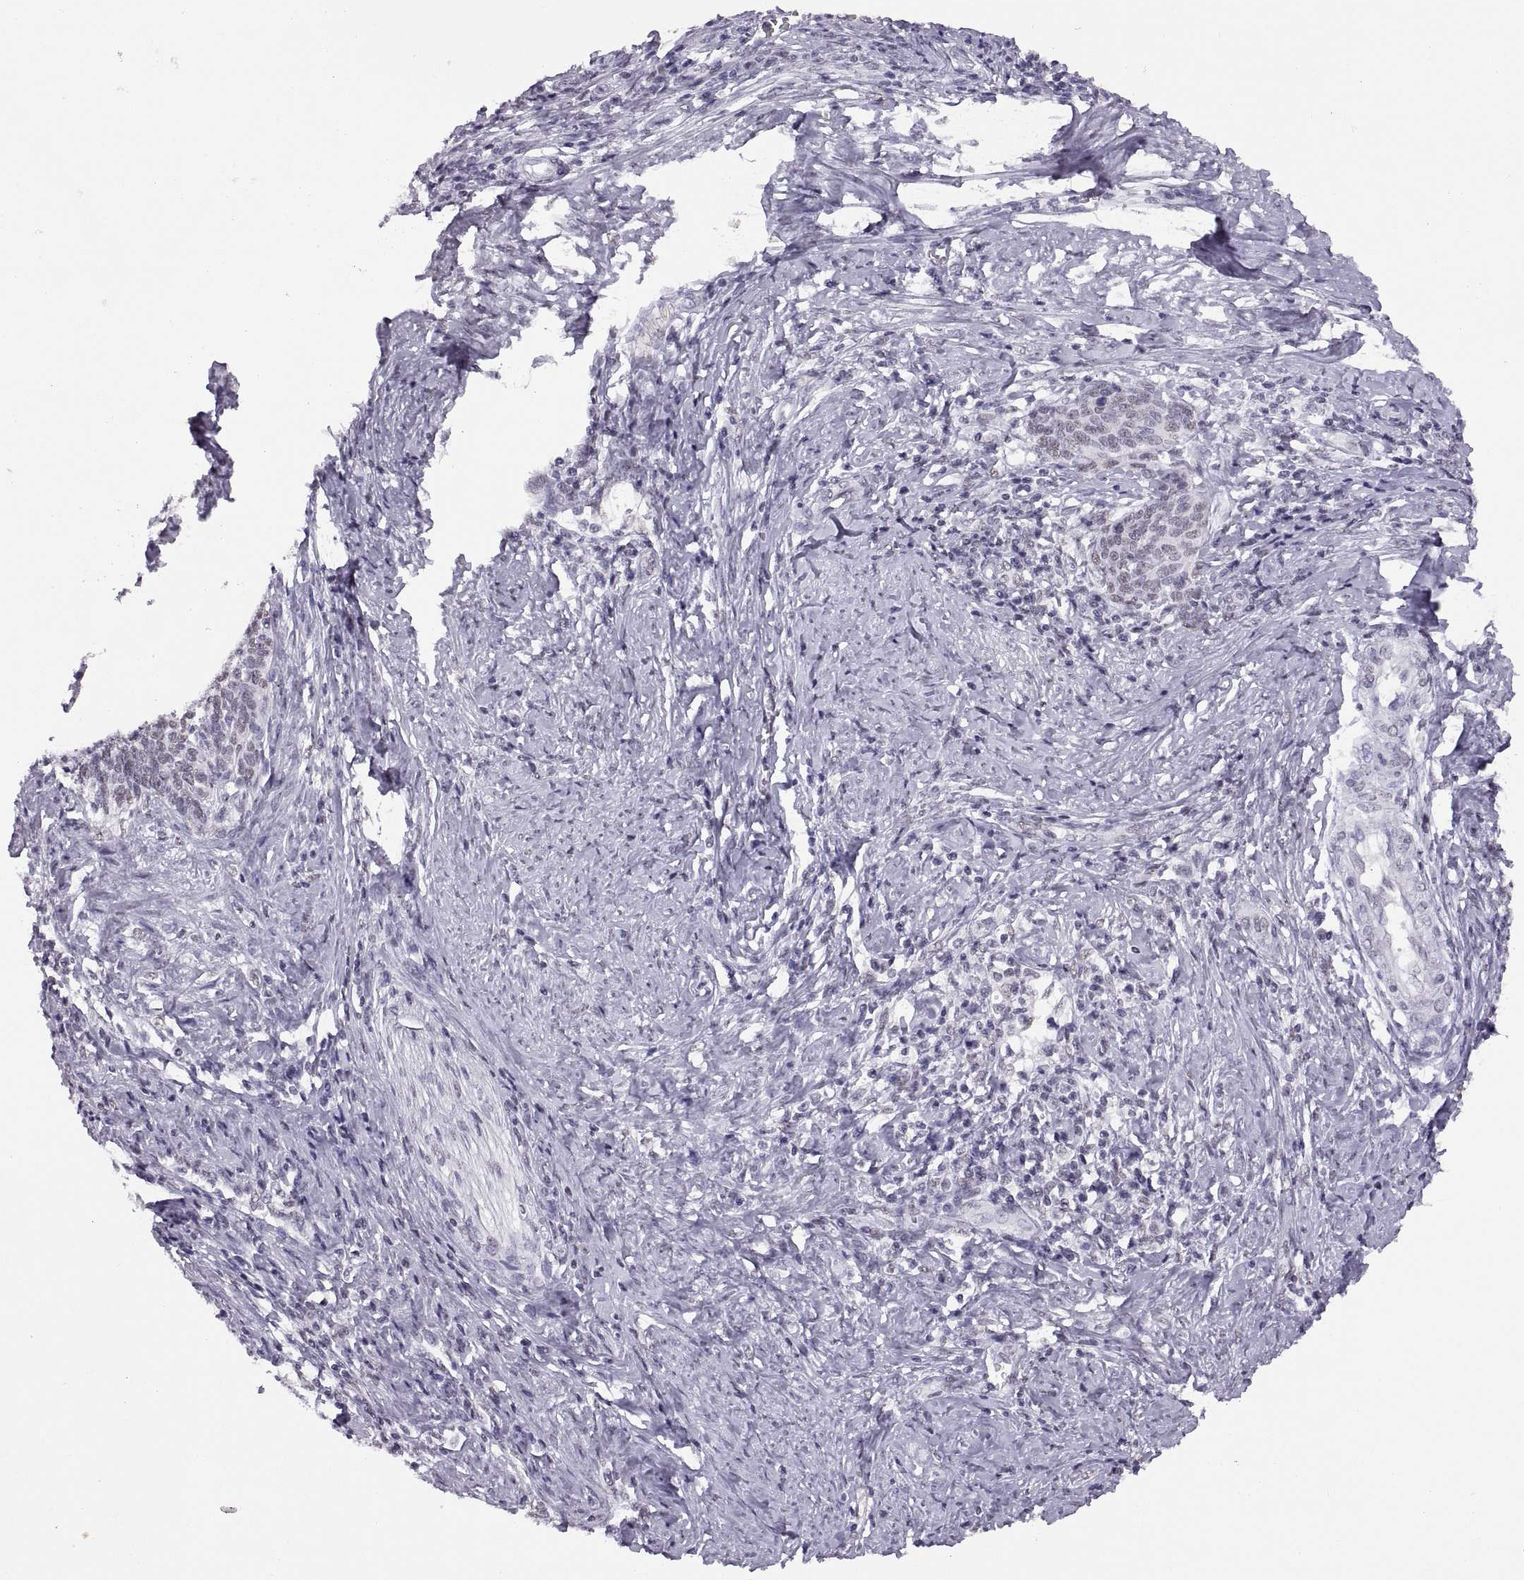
{"staining": {"intensity": "negative", "quantity": "none", "location": "none"}, "tissue": "cervical cancer", "cell_type": "Tumor cells", "image_type": "cancer", "snomed": [{"axis": "morphology", "description": "Squamous cell carcinoma, NOS"}, {"axis": "topography", "description": "Cervix"}], "caption": "A high-resolution image shows immunohistochemistry staining of cervical squamous cell carcinoma, which displays no significant staining in tumor cells.", "gene": "CARTPT", "patient": {"sex": "female", "age": 39}}